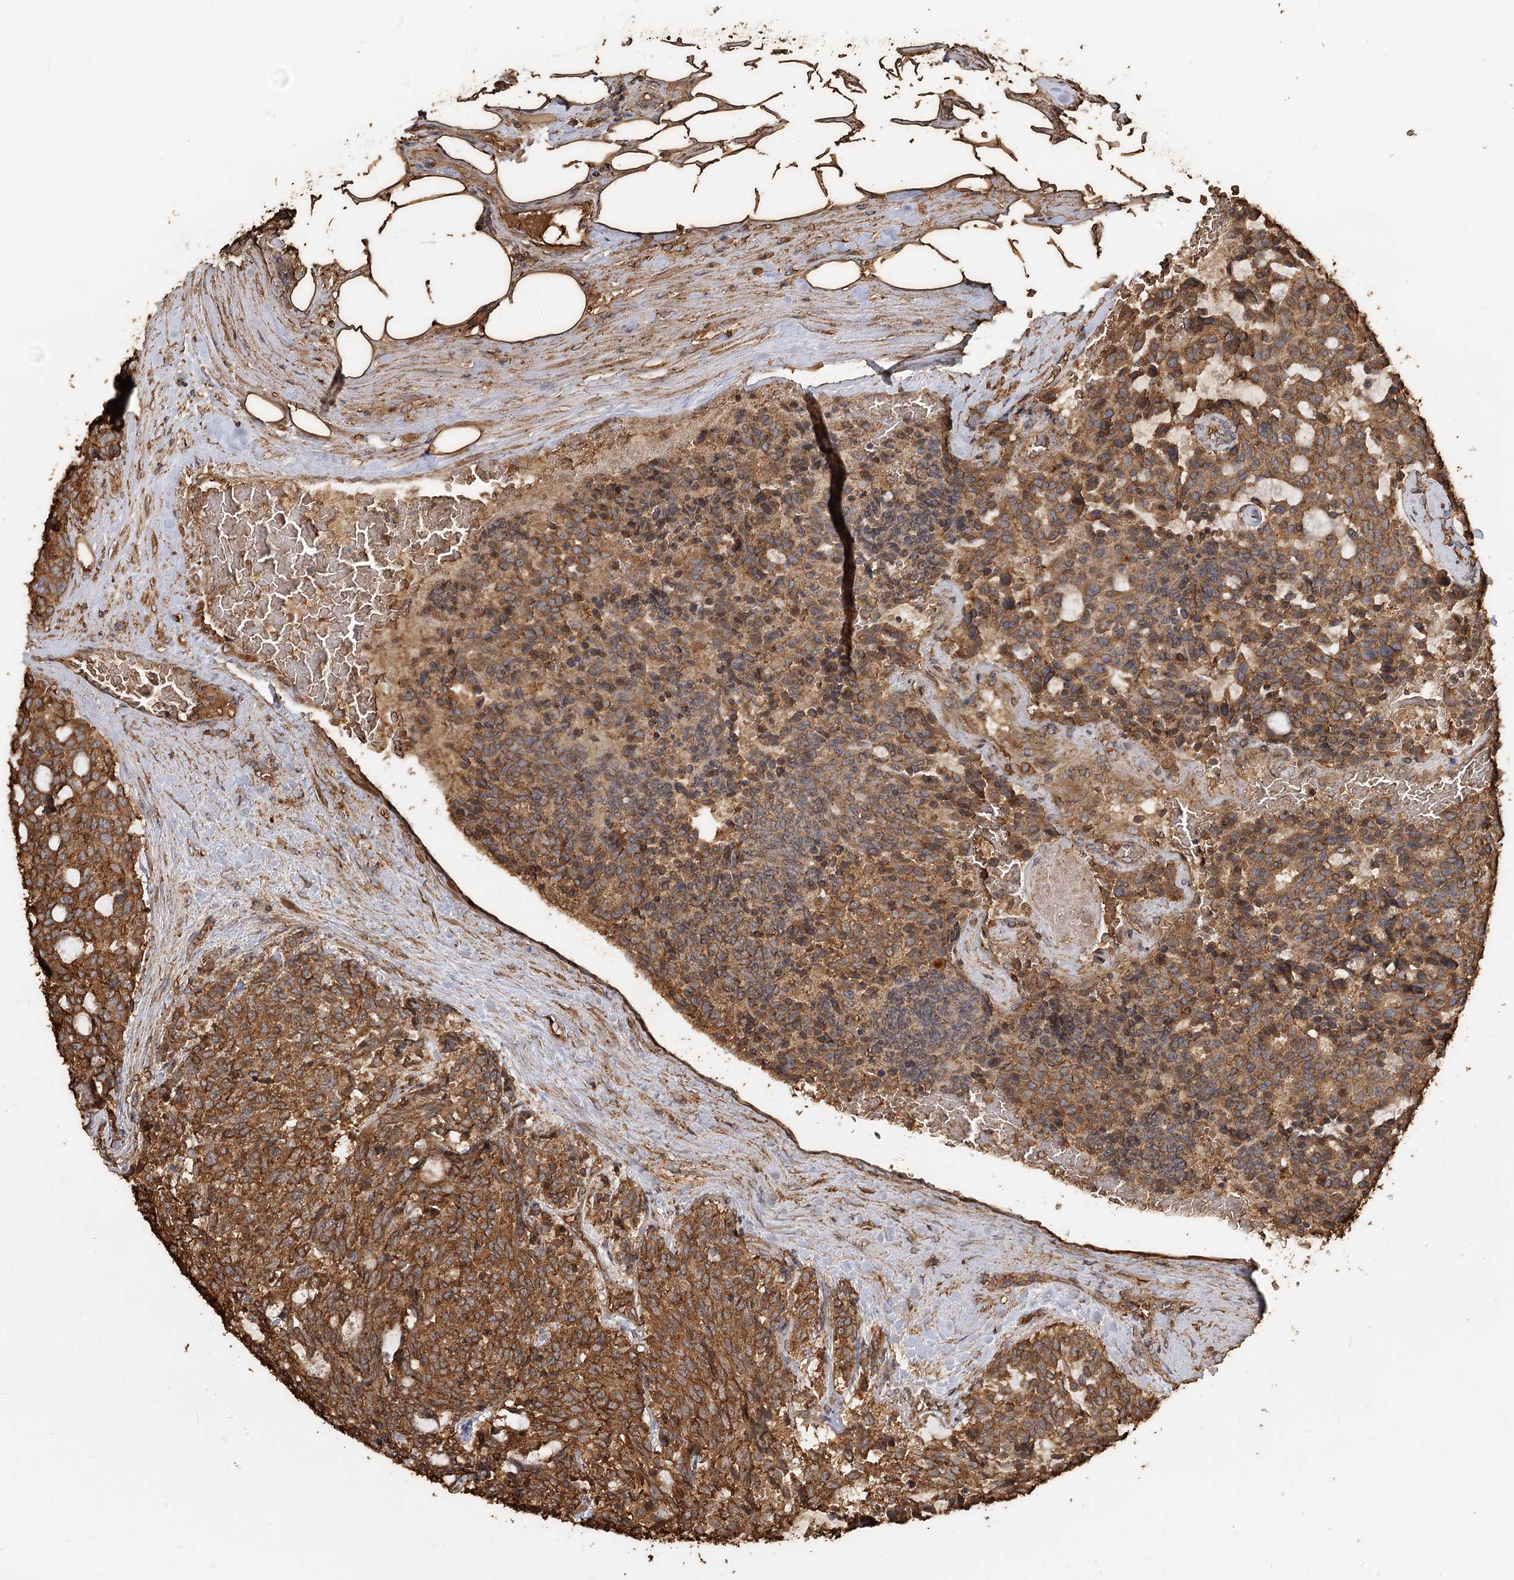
{"staining": {"intensity": "moderate", "quantity": ">75%", "location": "cytoplasmic/membranous"}, "tissue": "carcinoid", "cell_type": "Tumor cells", "image_type": "cancer", "snomed": [{"axis": "morphology", "description": "Carcinoid, malignant, NOS"}, {"axis": "topography", "description": "Pancreas"}], "caption": "A high-resolution histopathology image shows immunohistochemistry staining of carcinoid, which shows moderate cytoplasmic/membranous positivity in approximately >75% of tumor cells. Immunohistochemistry (ihc) stains the protein in brown and the nuclei are stained blue.", "gene": "PIK3C2A", "patient": {"sex": "female", "age": 54}}